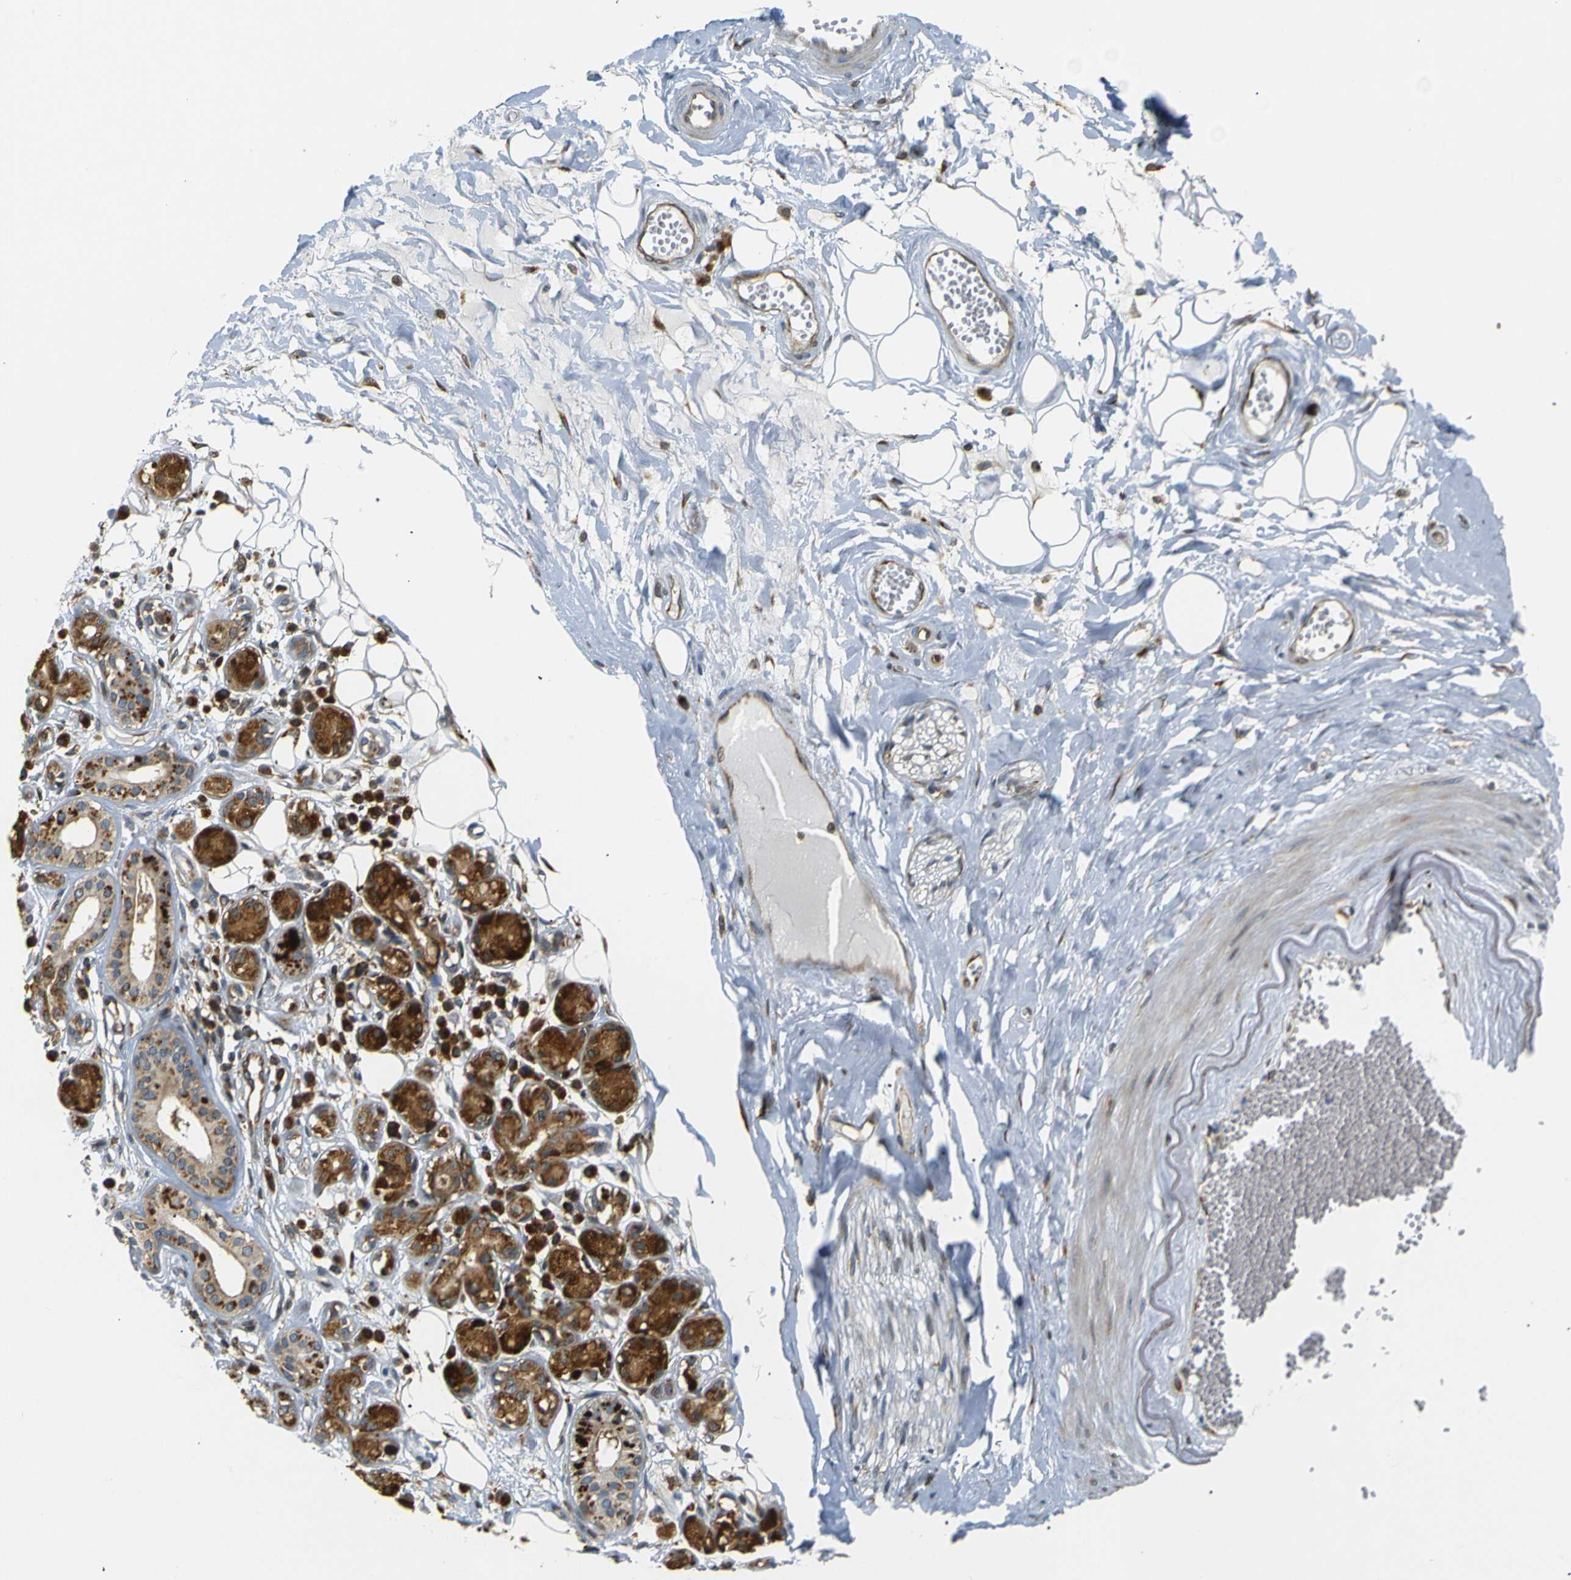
{"staining": {"intensity": "weak", "quantity": "25%-75%", "location": "cytoplasmic/membranous"}, "tissue": "adipose tissue", "cell_type": "Adipocytes", "image_type": "normal", "snomed": [{"axis": "morphology", "description": "Normal tissue, NOS"}, {"axis": "morphology", "description": "Inflammation, NOS"}, {"axis": "topography", "description": "Salivary gland"}, {"axis": "topography", "description": "Peripheral nerve tissue"}], "caption": "This is a histology image of immunohistochemistry (IHC) staining of normal adipose tissue, which shows weak expression in the cytoplasmic/membranous of adipocytes.", "gene": "ABCE1", "patient": {"sex": "female", "age": 75}}